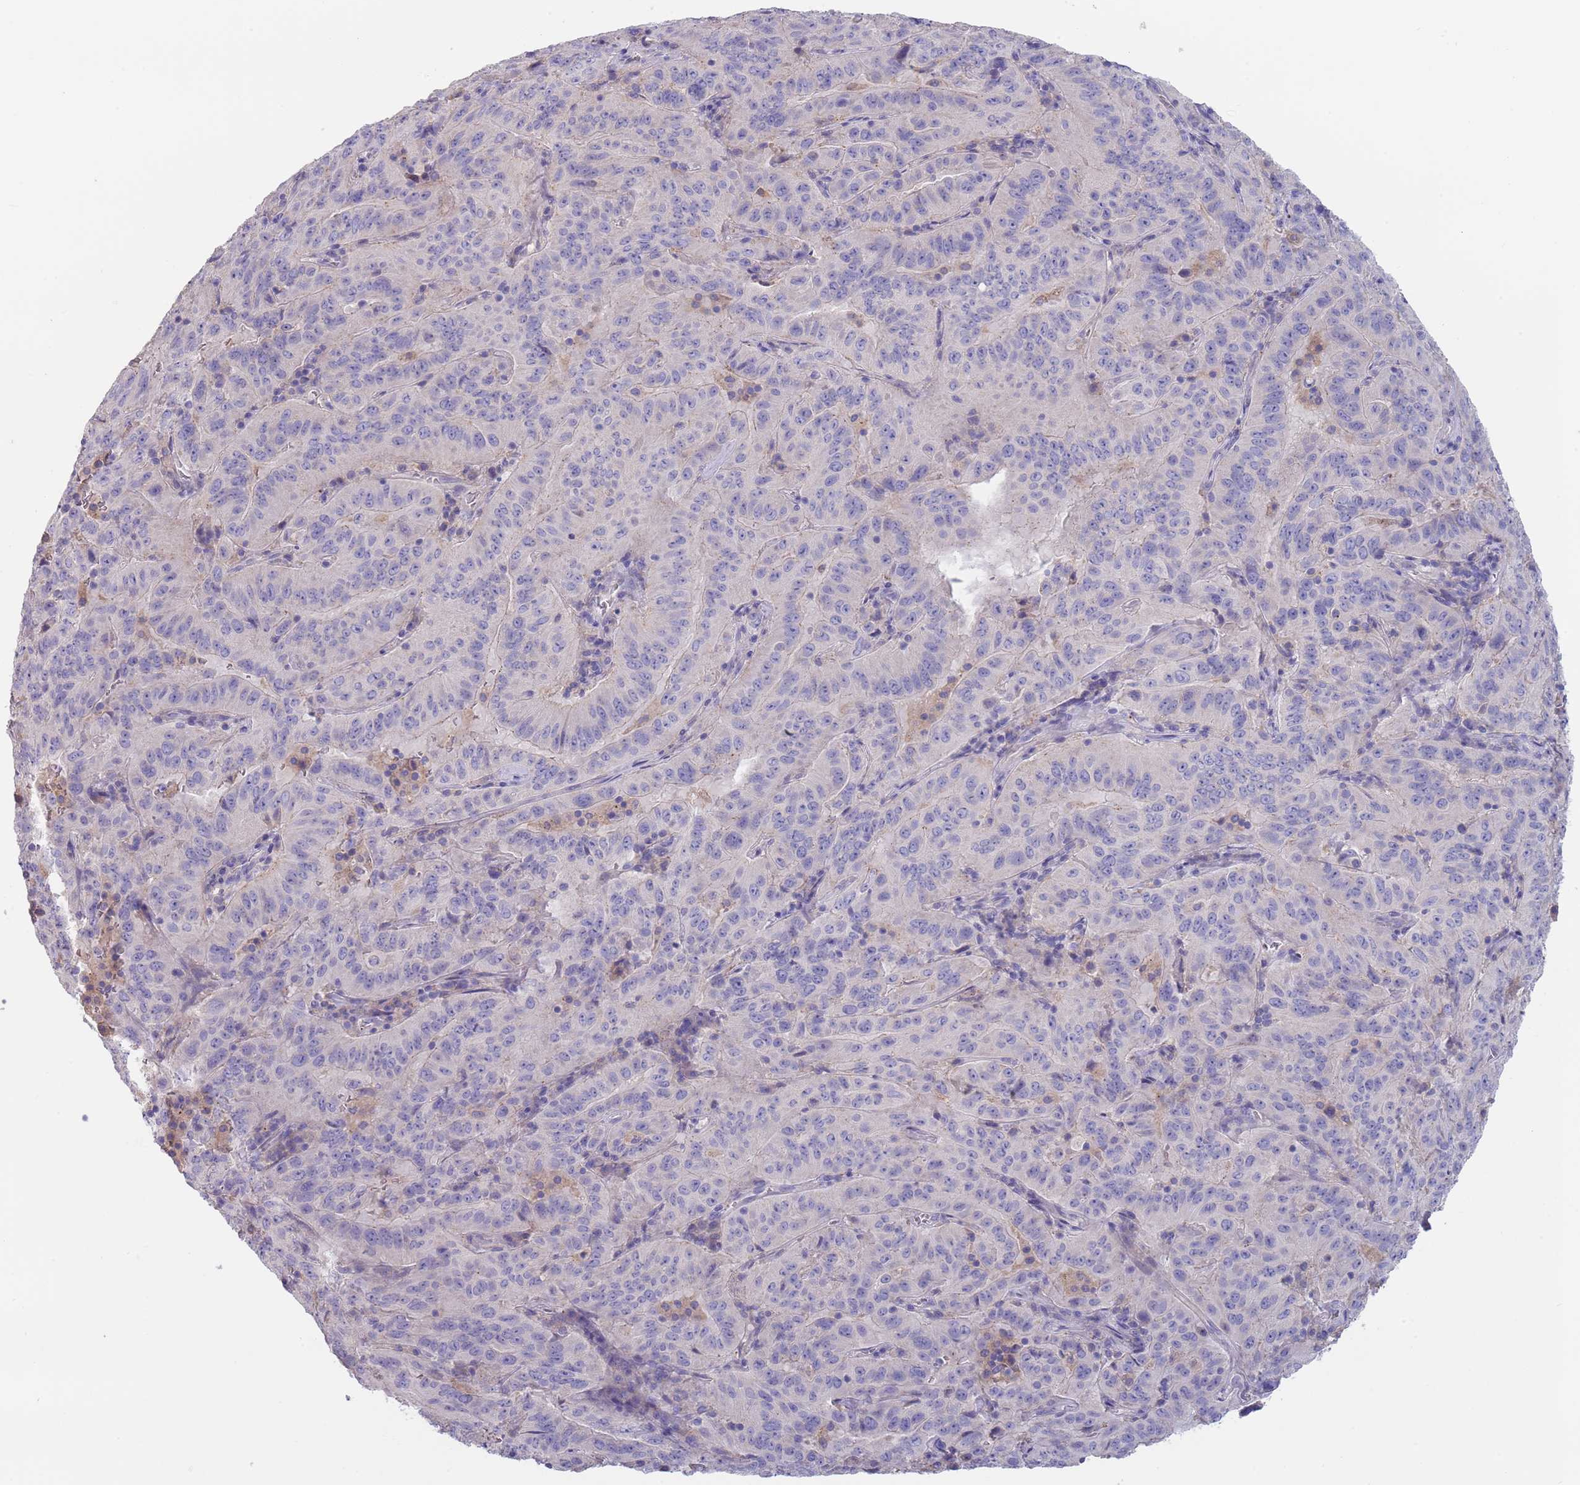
{"staining": {"intensity": "negative", "quantity": "none", "location": "none"}, "tissue": "pancreatic cancer", "cell_type": "Tumor cells", "image_type": "cancer", "snomed": [{"axis": "morphology", "description": "Adenocarcinoma, NOS"}, {"axis": "topography", "description": "Pancreas"}], "caption": "Tumor cells show no significant protein staining in pancreatic cancer.", "gene": "MAN1C1", "patient": {"sex": "male", "age": 63}}